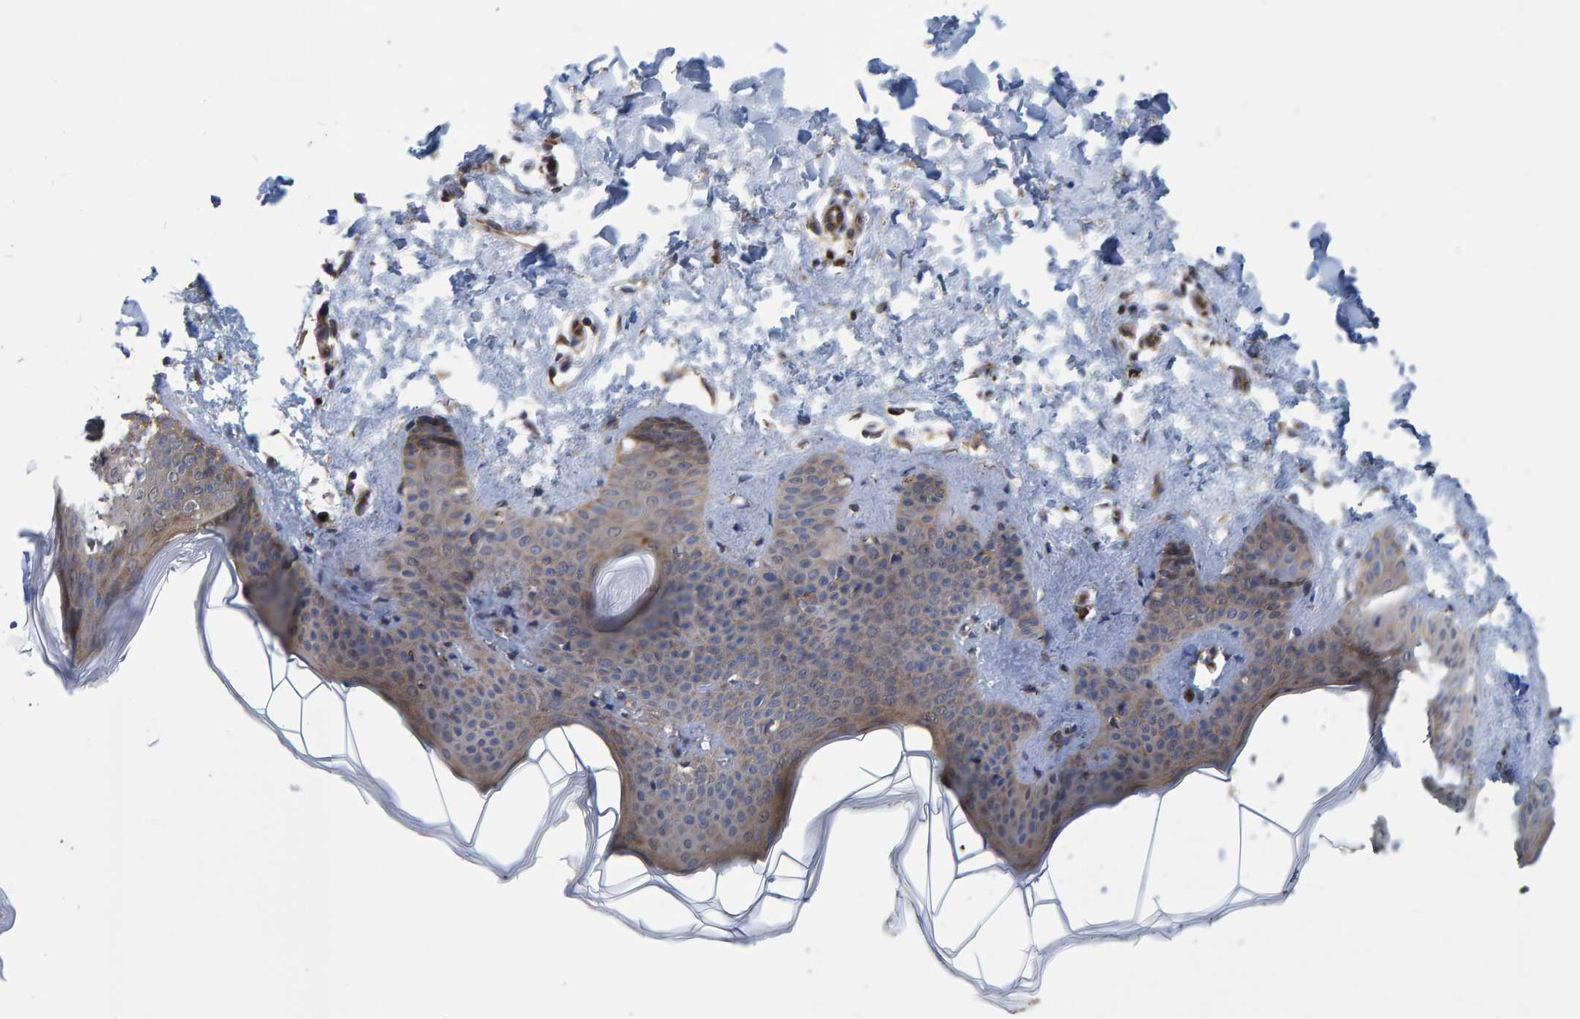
{"staining": {"intensity": "negative", "quantity": "none", "location": "none"}, "tissue": "skin", "cell_type": "Fibroblasts", "image_type": "normal", "snomed": [{"axis": "morphology", "description": "Normal tissue, NOS"}, {"axis": "topography", "description": "Skin"}], "caption": "An immunohistochemistry photomicrograph of benign skin is shown. There is no staining in fibroblasts of skin. (Stains: DAB (3,3'-diaminobenzidine) immunohistochemistry (IHC) with hematoxylin counter stain, Microscopy: brightfield microscopy at high magnification).", "gene": "LRSAM1", "patient": {"sex": "female", "age": 17}}